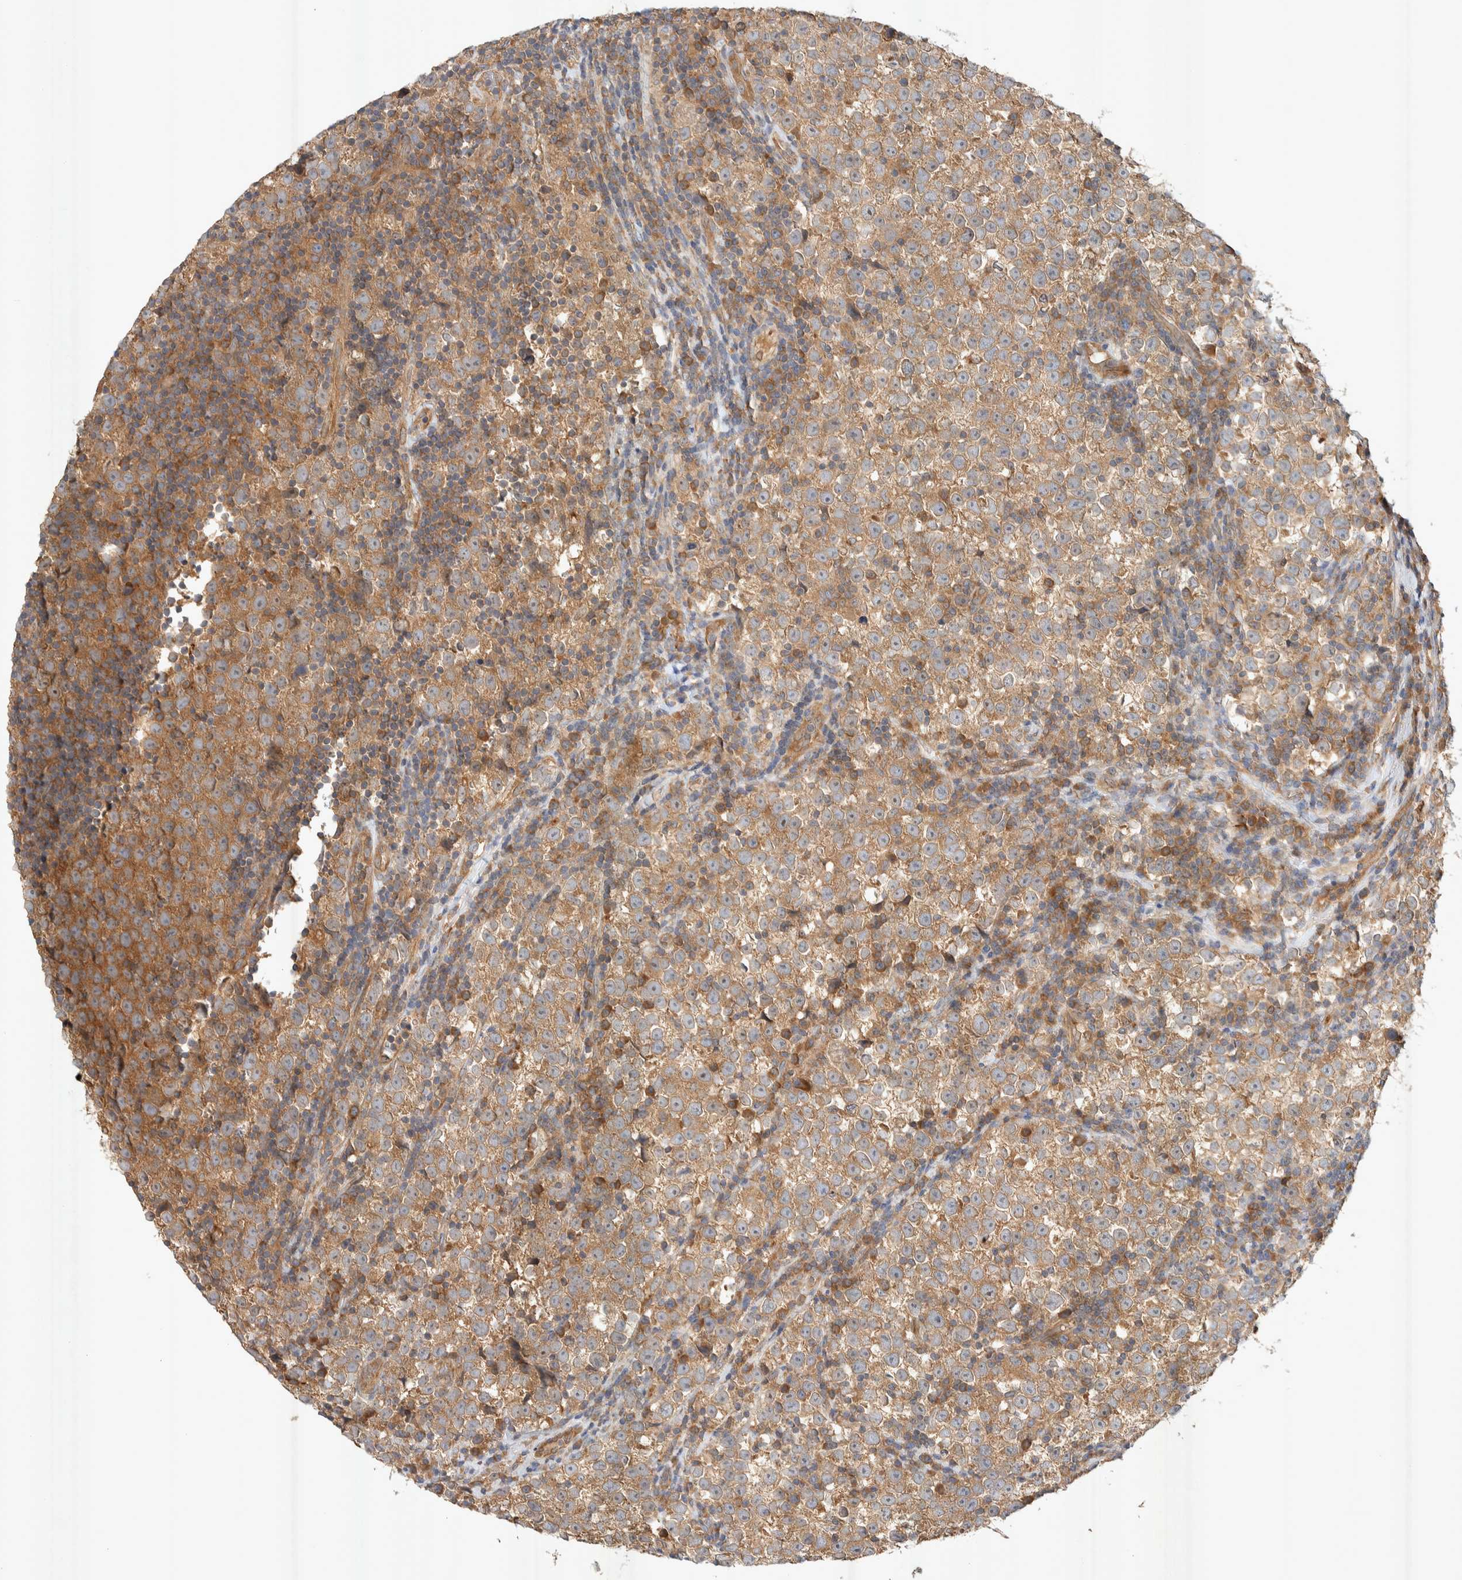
{"staining": {"intensity": "moderate", "quantity": ">75%", "location": "cytoplasmic/membranous"}, "tissue": "testis cancer", "cell_type": "Tumor cells", "image_type": "cancer", "snomed": [{"axis": "morphology", "description": "Normal tissue, NOS"}, {"axis": "morphology", "description": "Seminoma, NOS"}, {"axis": "topography", "description": "Testis"}], "caption": "High-power microscopy captured an immunohistochemistry (IHC) photomicrograph of testis cancer (seminoma), revealing moderate cytoplasmic/membranous positivity in about >75% of tumor cells.", "gene": "PXK", "patient": {"sex": "male", "age": 43}}